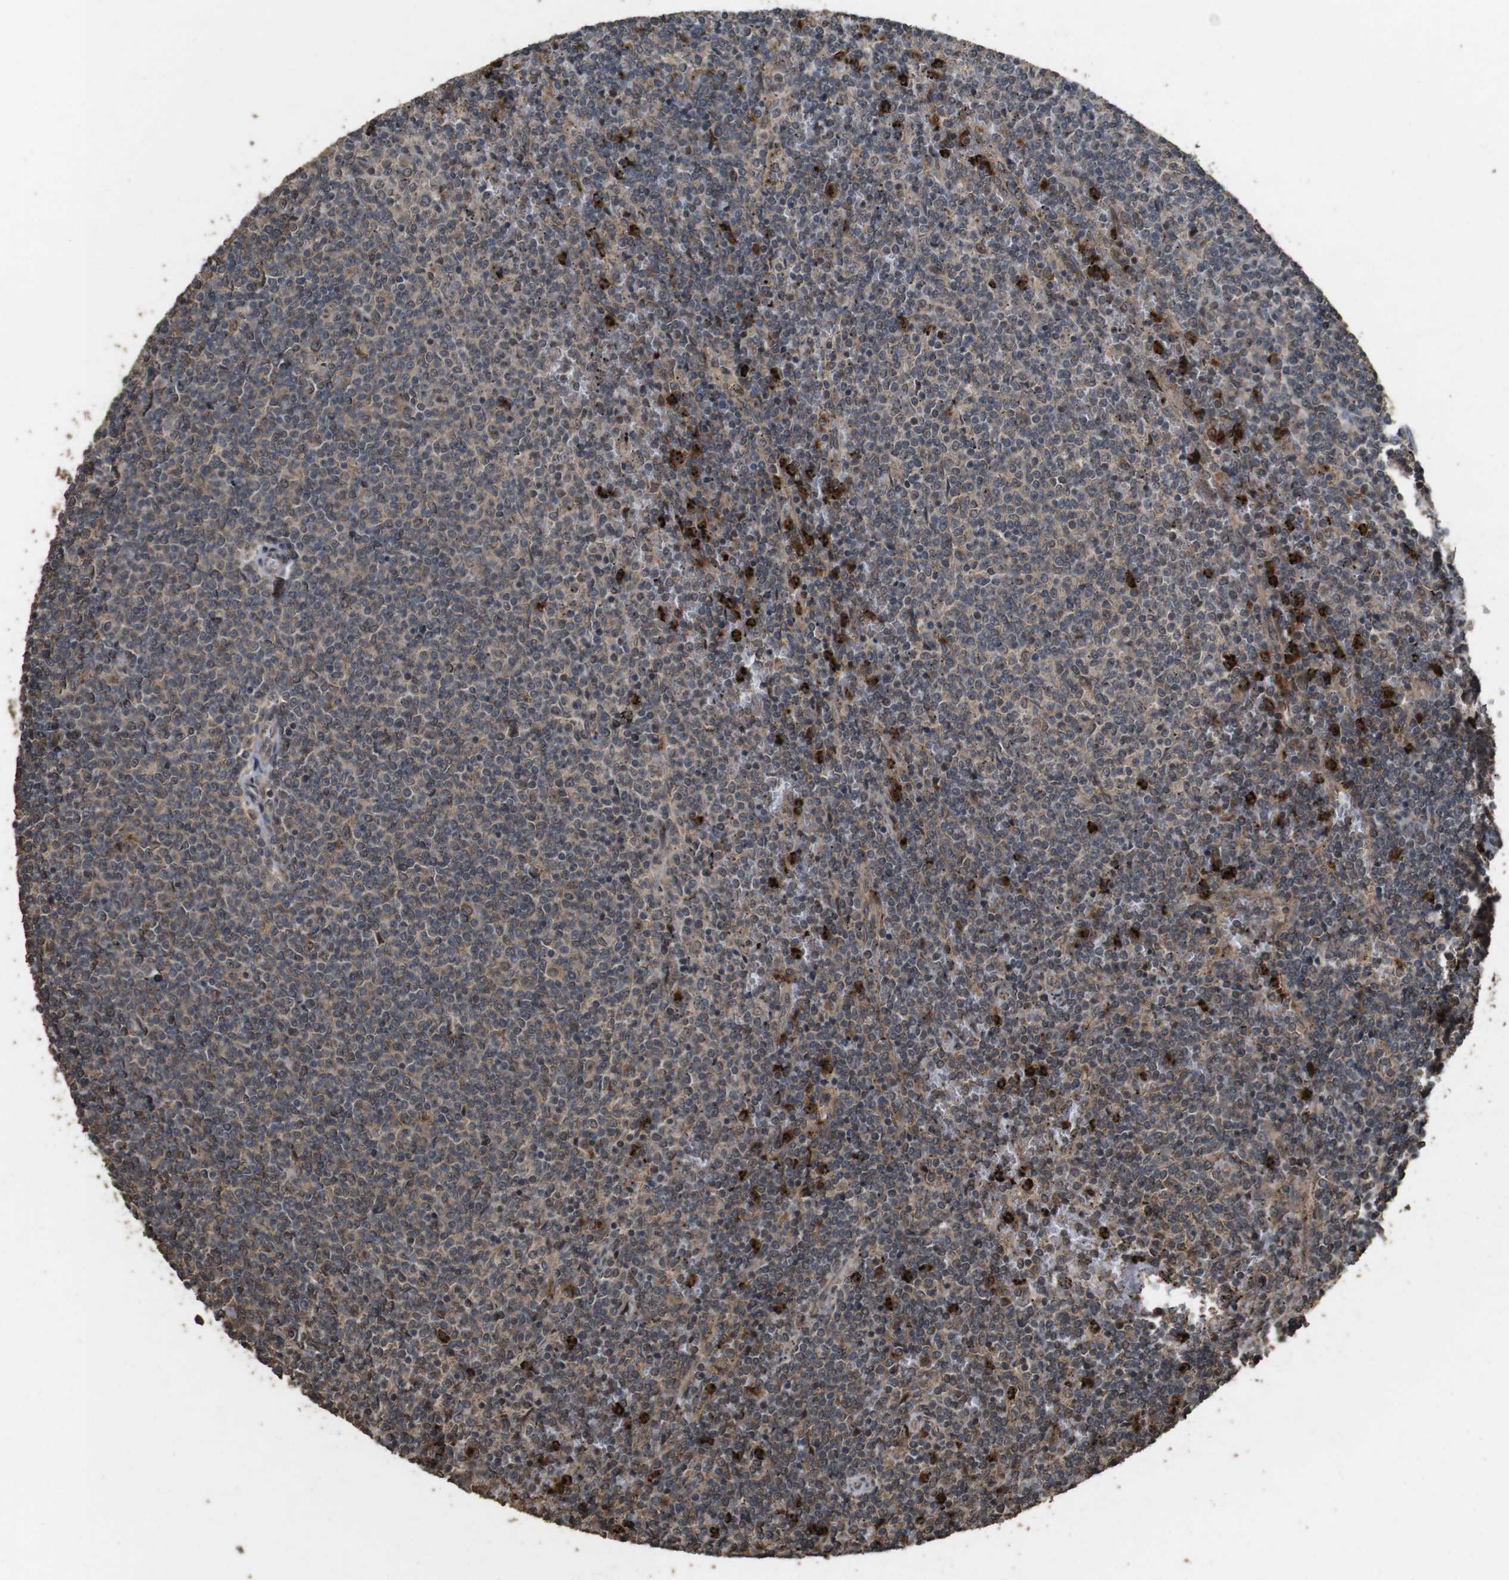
{"staining": {"intensity": "weak", "quantity": ">75%", "location": "cytoplasmic/membranous"}, "tissue": "lymphoma", "cell_type": "Tumor cells", "image_type": "cancer", "snomed": [{"axis": "morphology", "description": "Malignant lymphoma, non-Hodgkin's type, Low grade"}, {"axis": "topography", "description": "Spleen"}], "caption": "A micrograph showing weak cytoplasmic/membranous expression in about >75% of tumor cells in low-grade malignant lymphoma, non-Hodgkin's type, as visualized by brown immunohistochemical staining.", "gene": "RRAS2", "patient": {"sex": "female", "age": 50}}